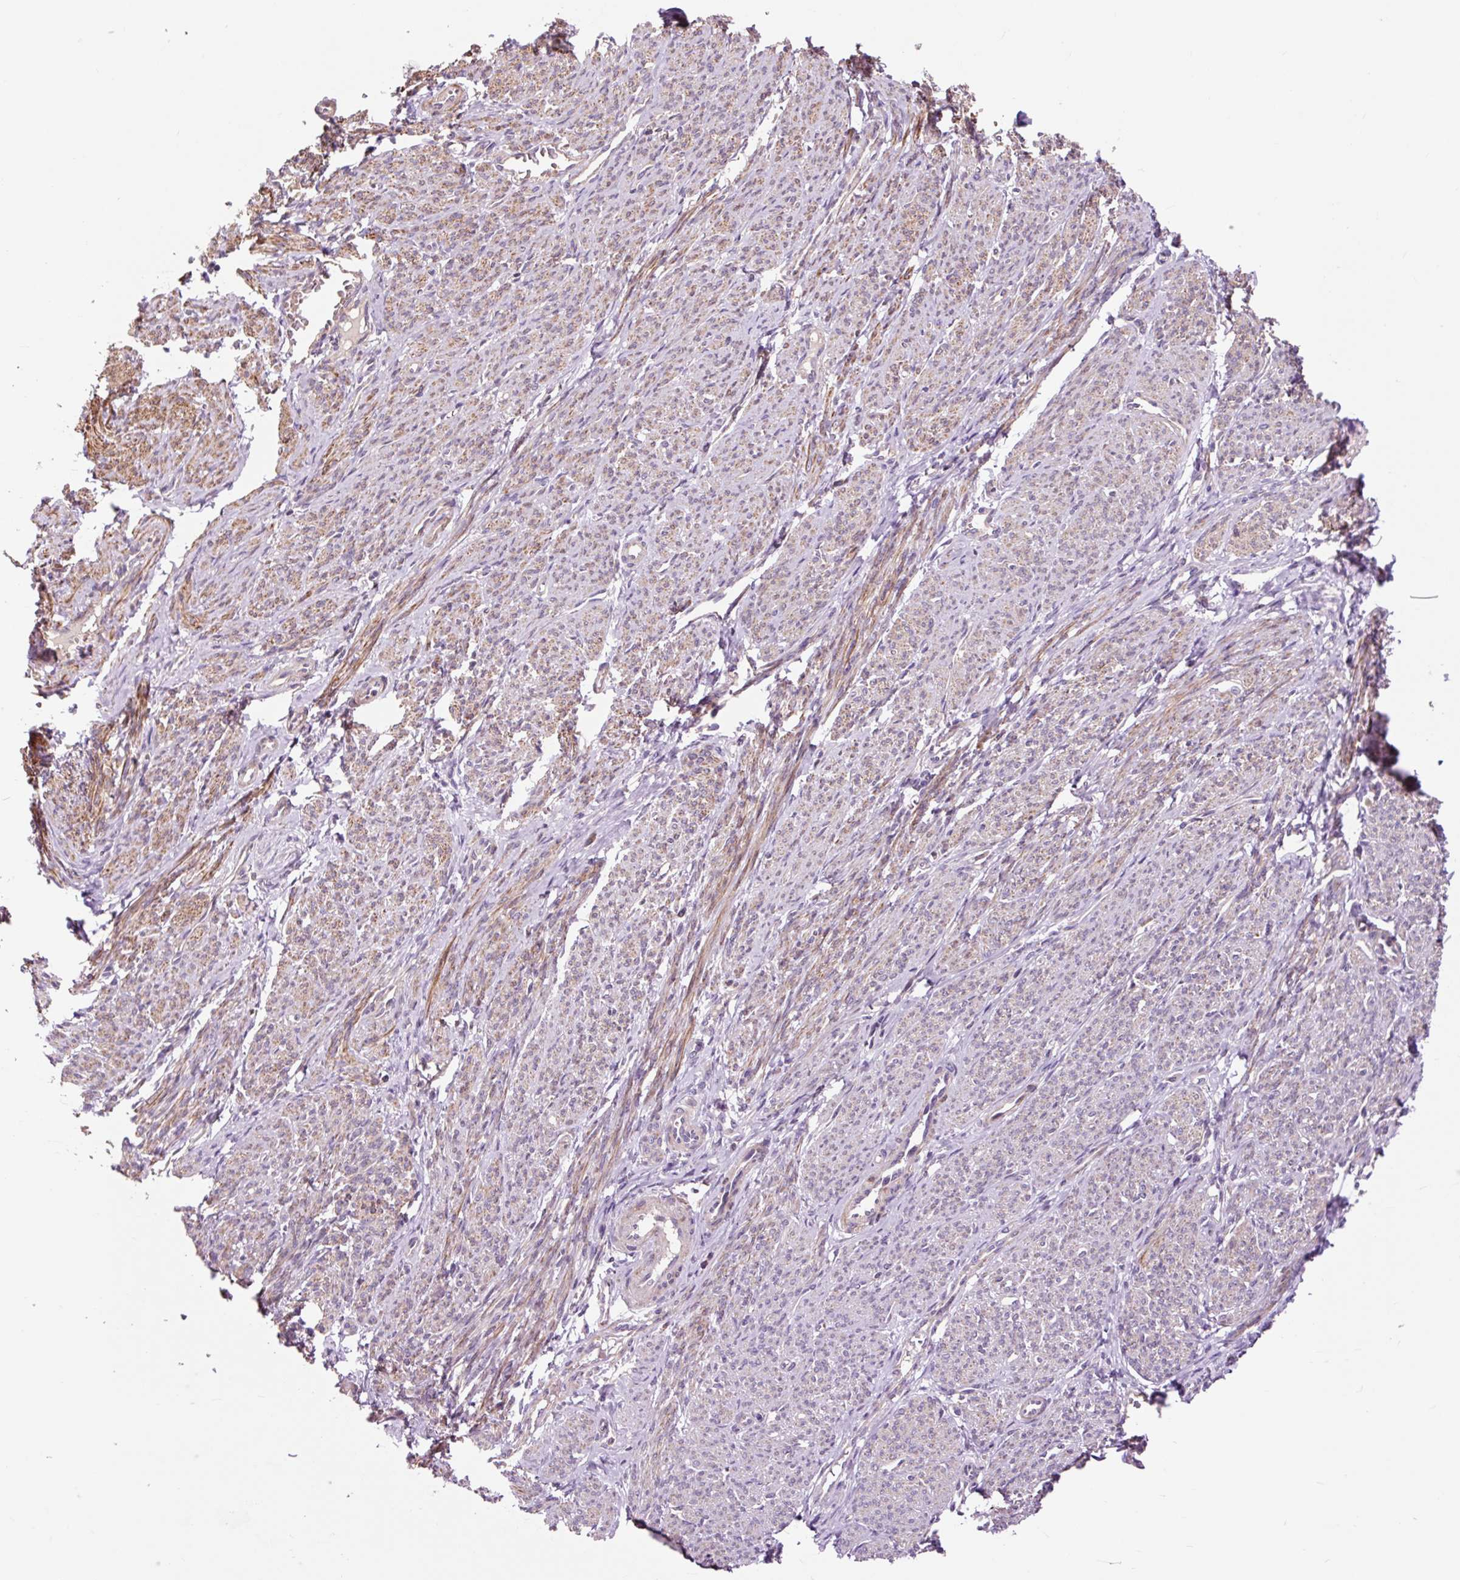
{"staining": {"intensity": "moderate", "quantity": "25%-75%", "location": "cytoplasmic/membranous"}, "tissue": "smooth muscle", "cell_type": "Smooth muscle cells", "image_type": "normal", "snomed": [{"axis": "morphology", "description": "Normal tissue, NOS"}, {"axis": "topography", "description": "Smooth muscle"}], "caption": "Smooth muscle cells display moderate cytoplasmic/membranous positivity in approximately 25%-75% of cells in normal smooth muscle.", "gene": "PRIMPOL", "patient": {"sex": "female", "age": 65}}